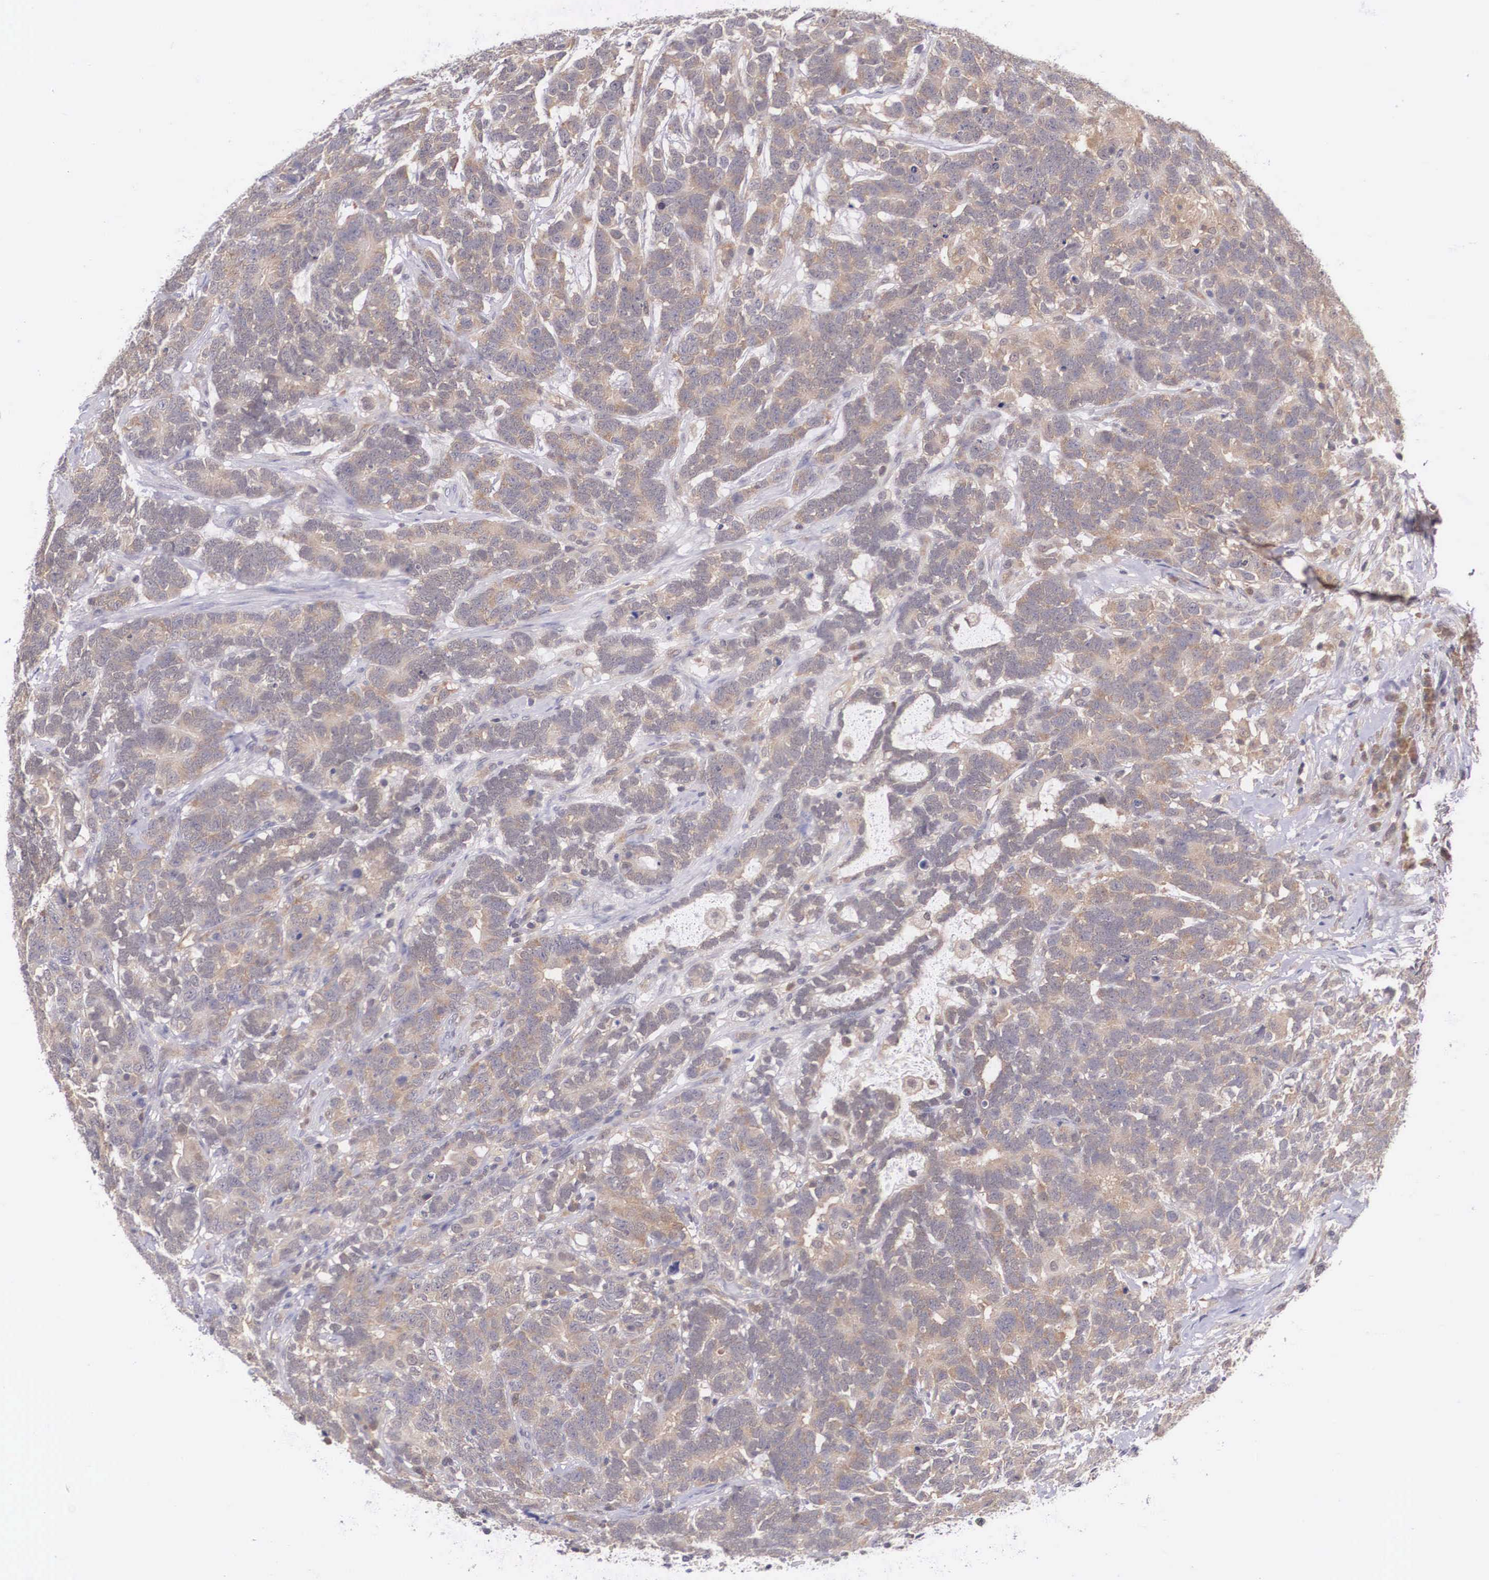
{"staining": {"intensity": "moderate", "quantity": ">75%", "location": "cytoplasmic/membranous"}, "tissue": "testis cancer", "cell_type": "Tumor cells", "image_type": "cancer", "snomed": [{"axis": "morphology", "description": "Carcinoma, Embryonal, NOS"}, {"axis": "topography", "description": "Testis"}], "caption": "Immunohistochemical staining of human testis embryonal carcinoma reveals moderate cytoplasmic/membranous protein staining in approximately >75% of tumor cells.", "gene": "IGBP1", "patient": {"sex": "male", "age": 26}}